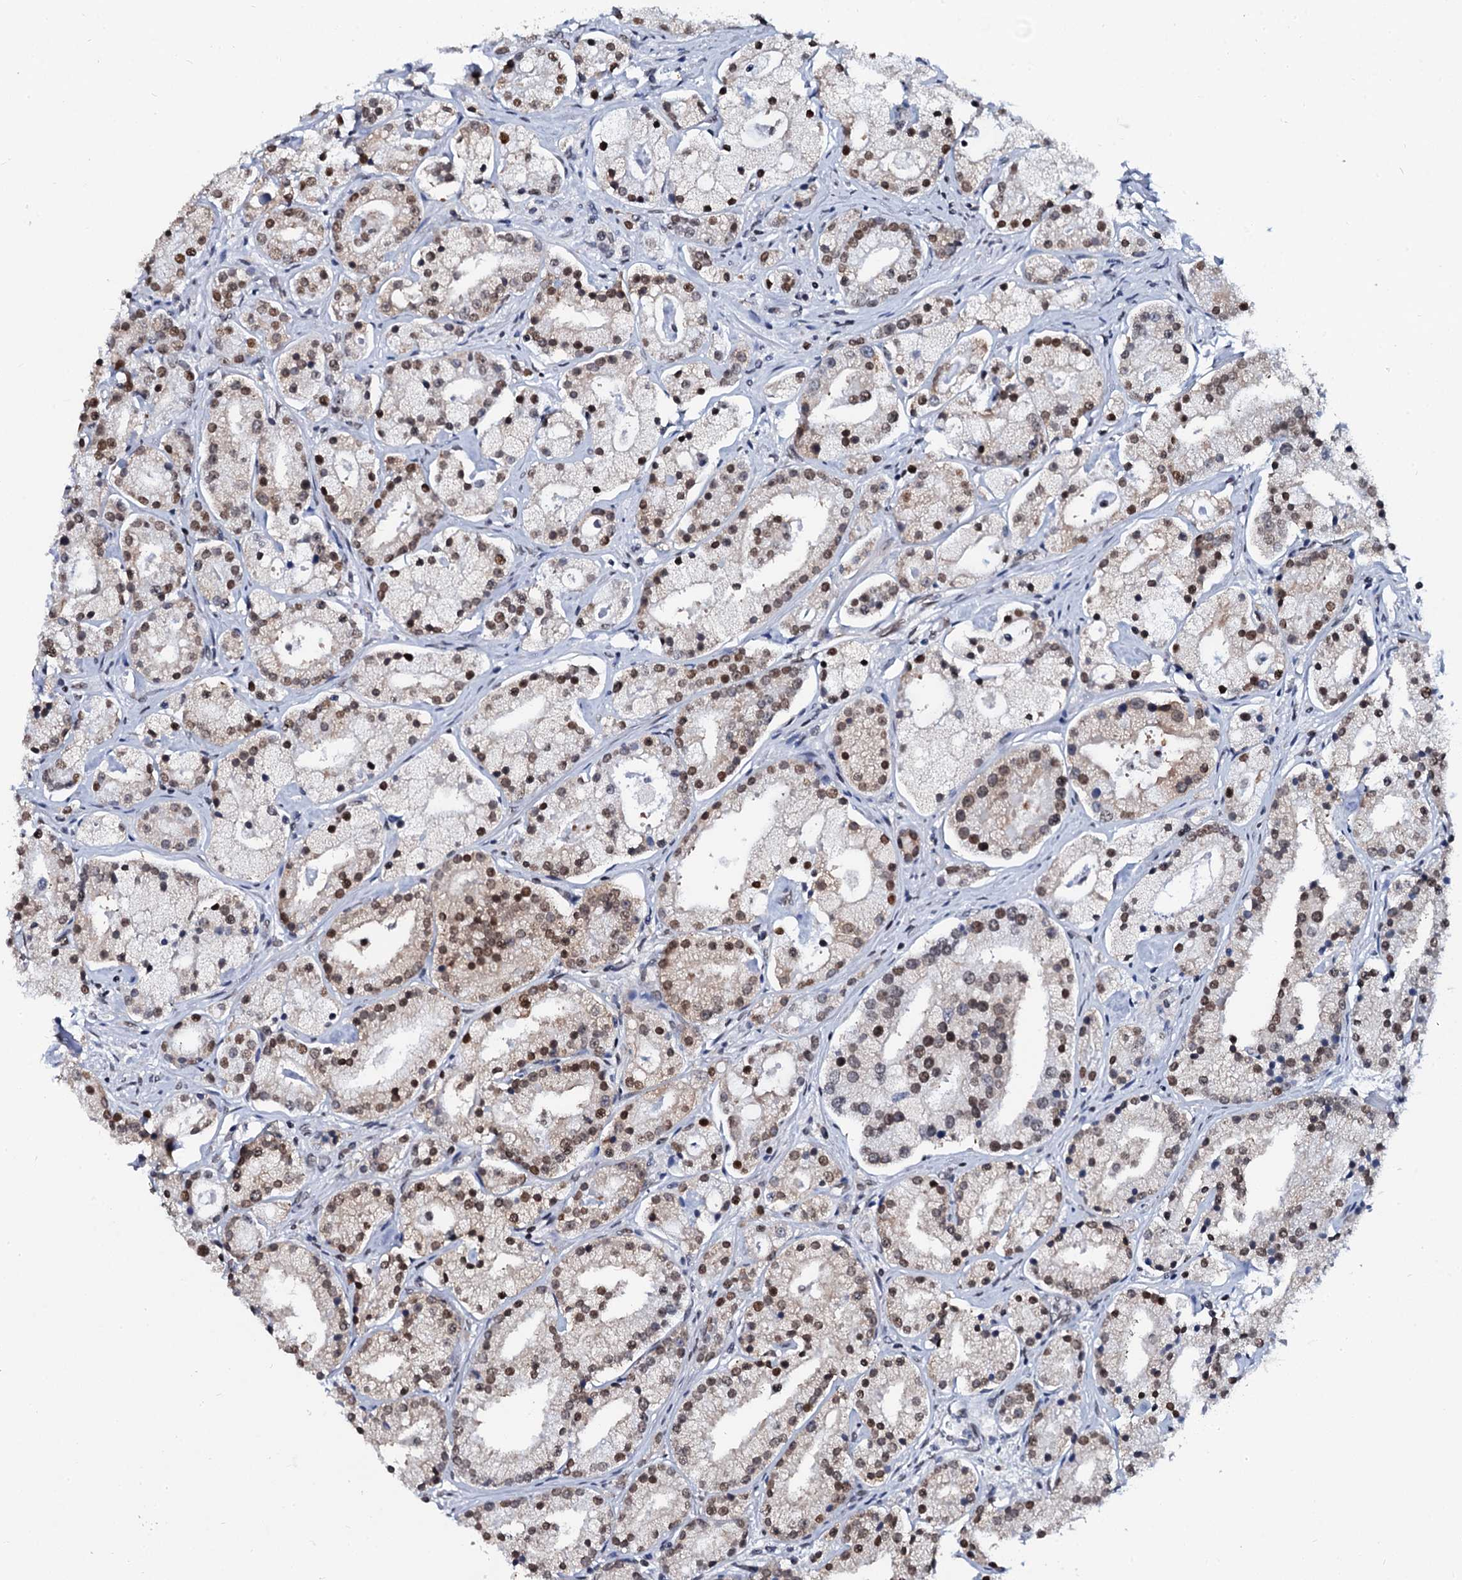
{"staining": {"intensity": "moderate", "quantity": ">75%", "location": "nuclear"}, "tissue": "prostate cancer", "cell_type": "Tumor cells", "image_type": "cancer", "snomed": [{"axis": "morphology", "description": "Adenocarcinoma, High grade"}, {"axis": "topography", "description": "Prostate"}], "caption": "Moderate nuclear staining for a protein is identified in approximately >75% of tumor cells of prostate adenocarcinoma (high-grade) using immunohistochemistry (IHC).", "gene": "CMAS", "patient": {"sex": "male", "age": 69}}